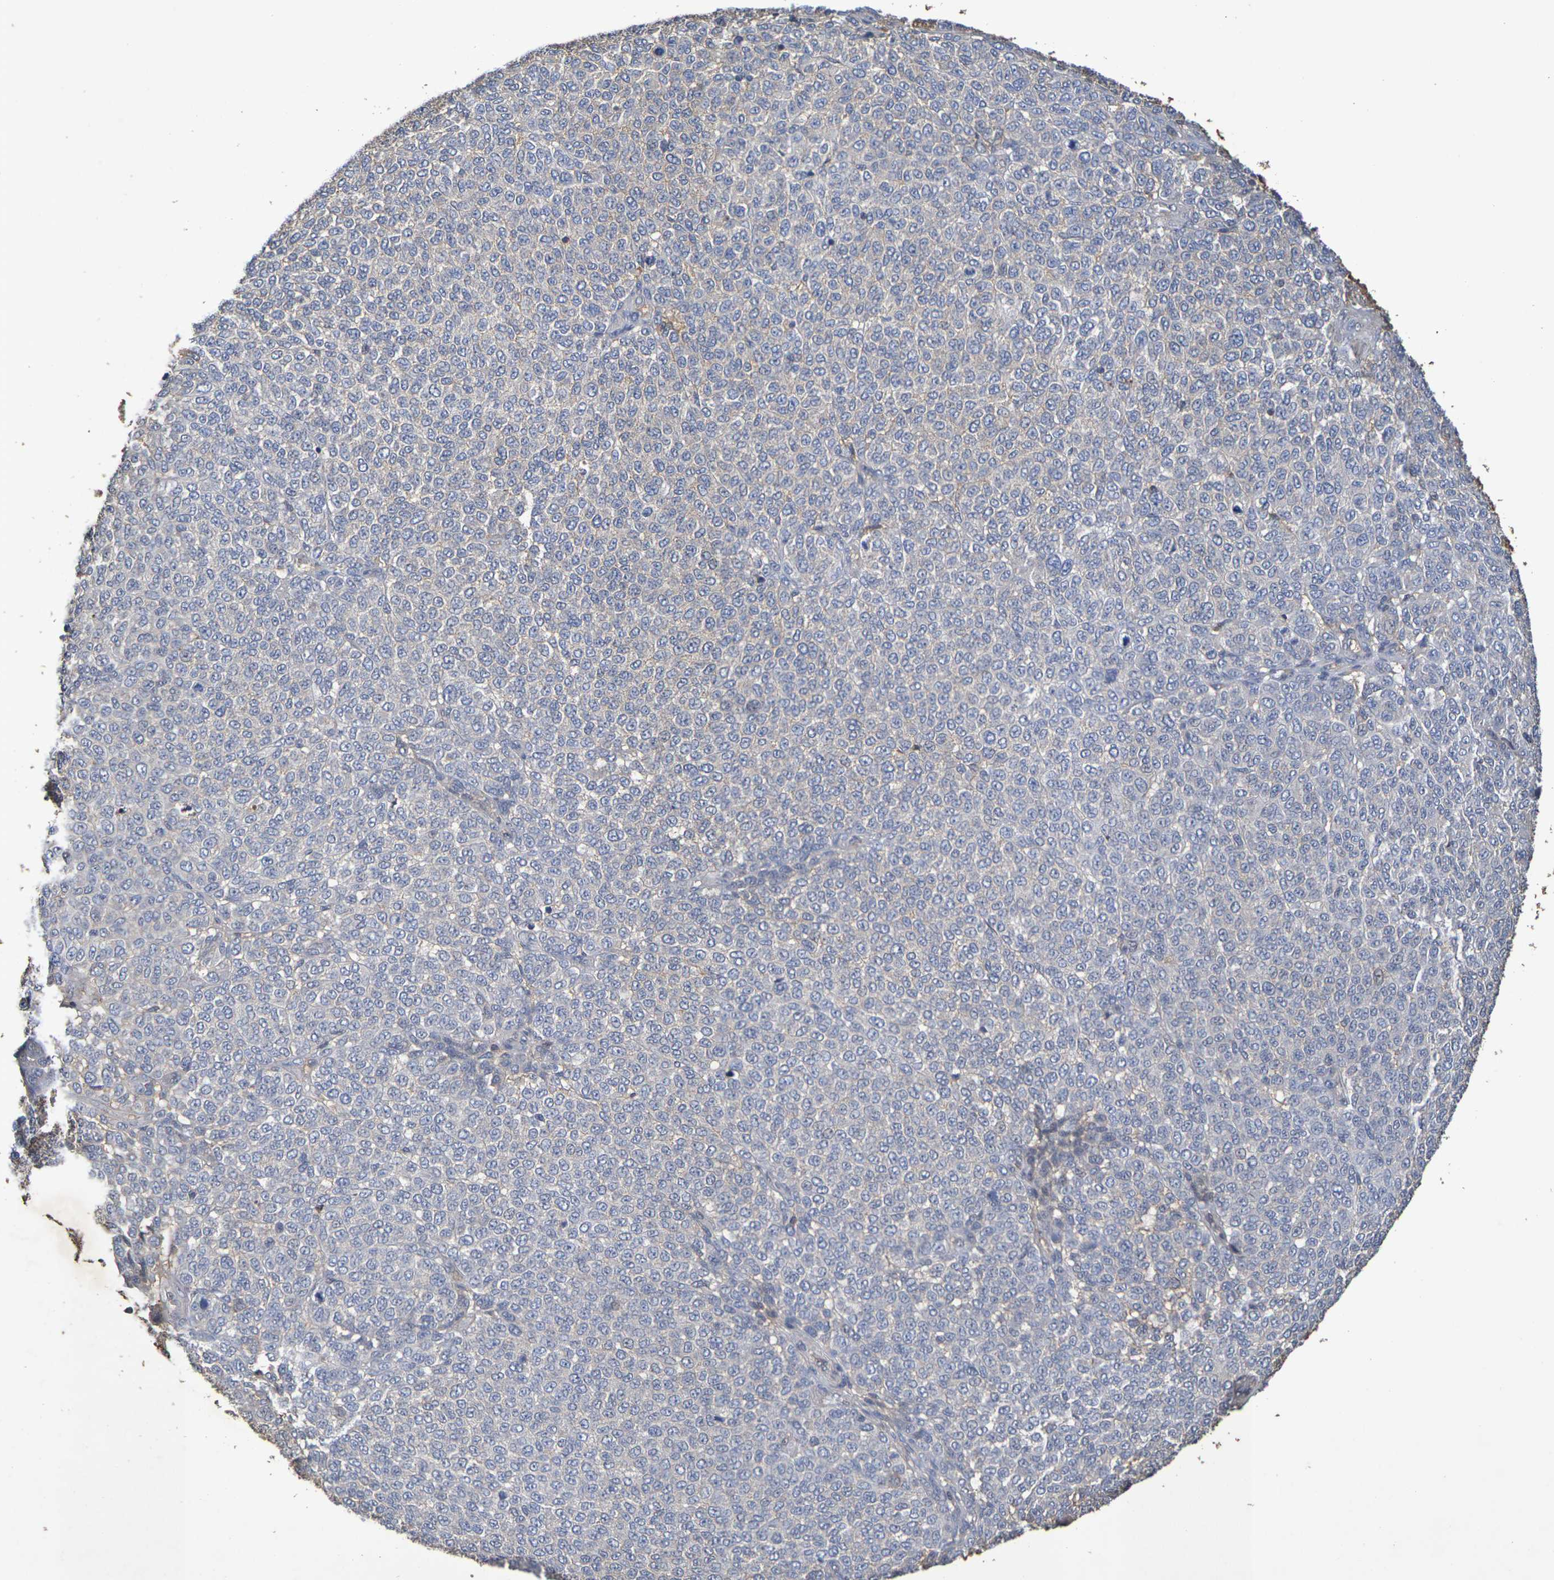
{"staining": {"intensity": "negative", "quantity": "none", "location": "none"}, "tissue": "melanoma", "cell_type": "Tumor cells", "image_type": "cancer", "snomed": [{"axis": "morphology", "description": "Malignant melanoma, NOS"}, {"axis": "topography", "description": "Skin"}], "caption": "This is an immunohistochemistry (IHC) histopathology image of human melanoma. There is no positivity in tumor cells.", "gene": "TERF2", "patient": {"sex": "male", "age": 59}}